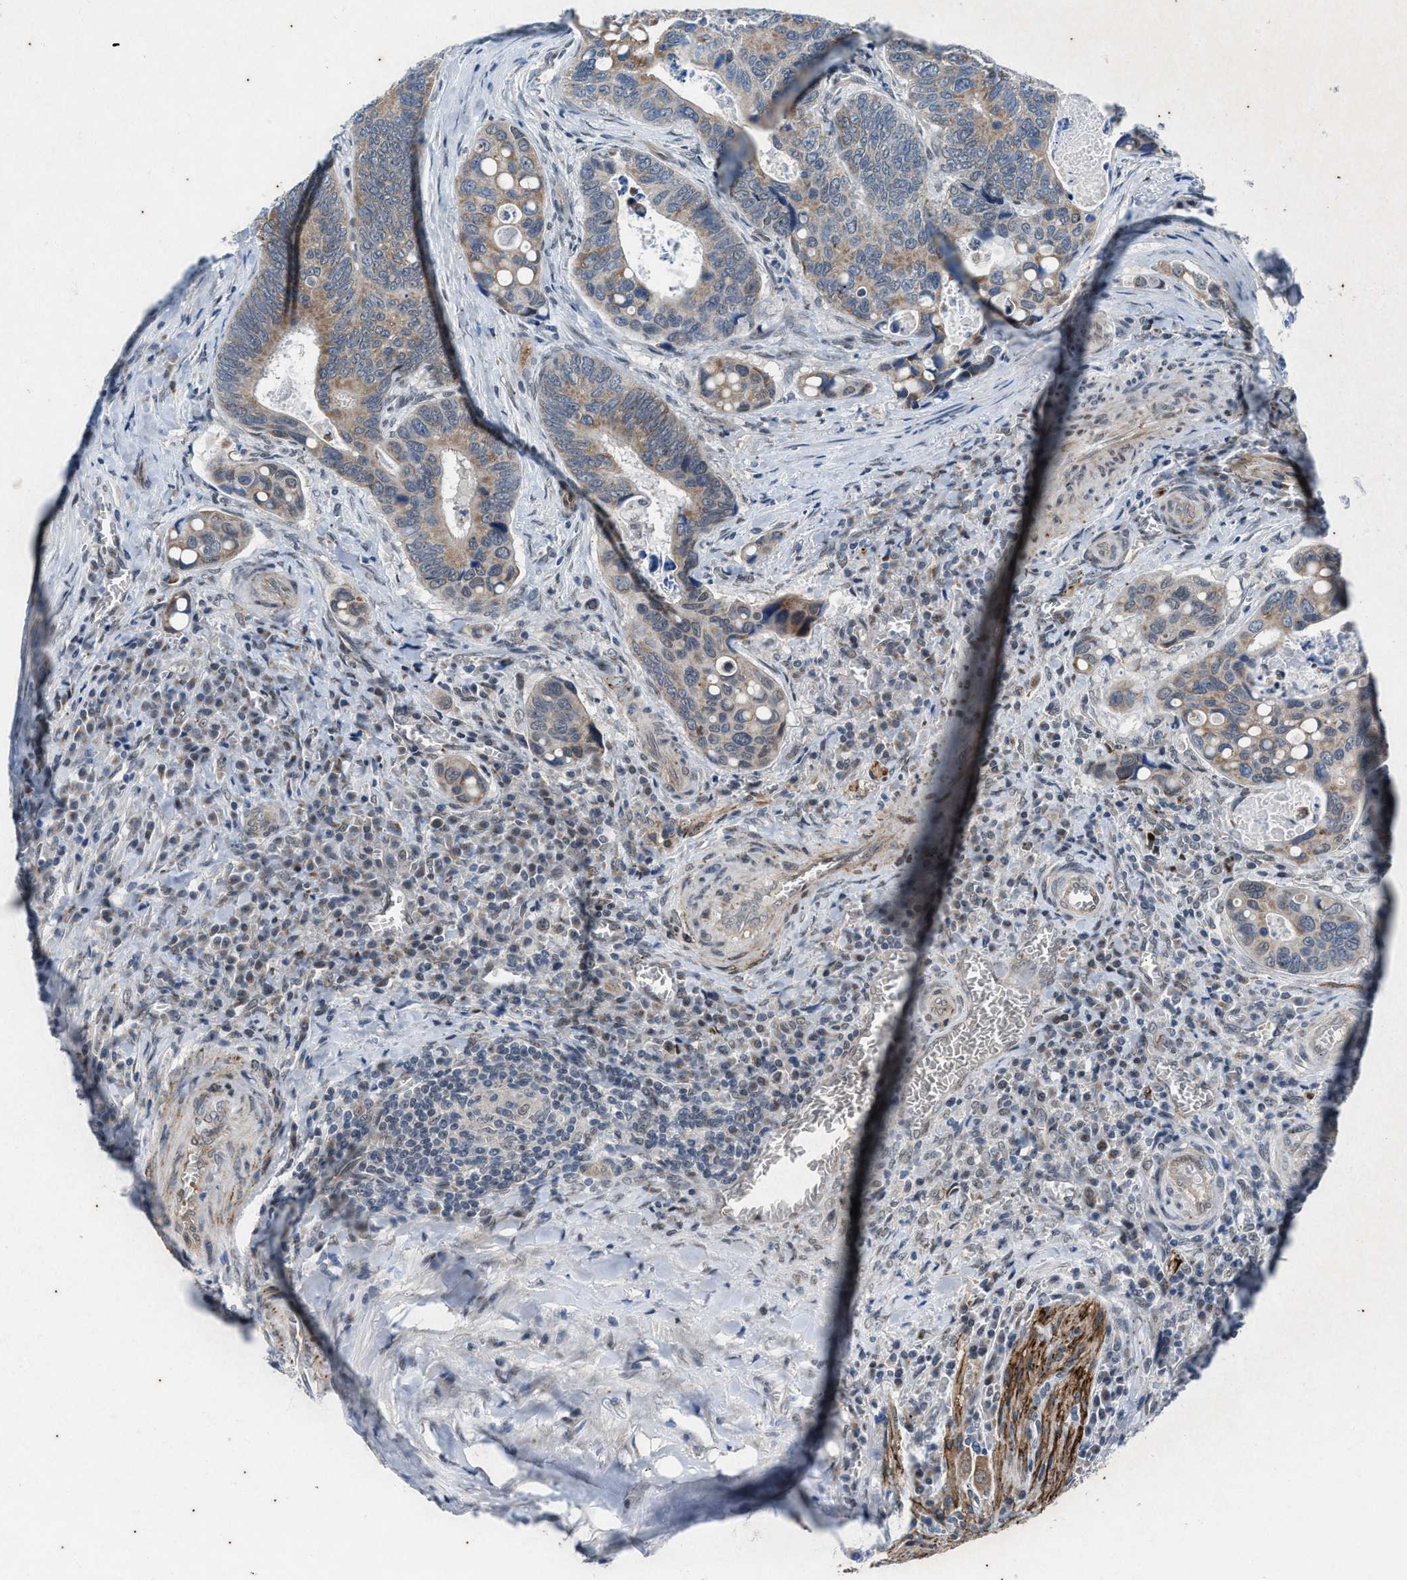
{"staining": {"intensity": "moderate", "quantity": "25%-75%", "location": "cytoplasmic/membranous"}, "tissue": "colorectal cancer", "cell_type": "Tumor cells", "image_type": "cancer", "snomed": [{"axis": "morphology", "description": "Inflammation, NOS"}, {"axis": "morphology", "description": "Adenocarcinoma, NOS"}, {"axis": "topography", "description": "Colon"}], "caption": "Immunohistochemical staining of colorectal cancer (adenocarcinoma) demonstrates moderate cytoplasmic/membranous protein expression in about 25%-75% of tumor cells.", "gene": "KIF24", "patient": {"sex": "male", "age": 72}}